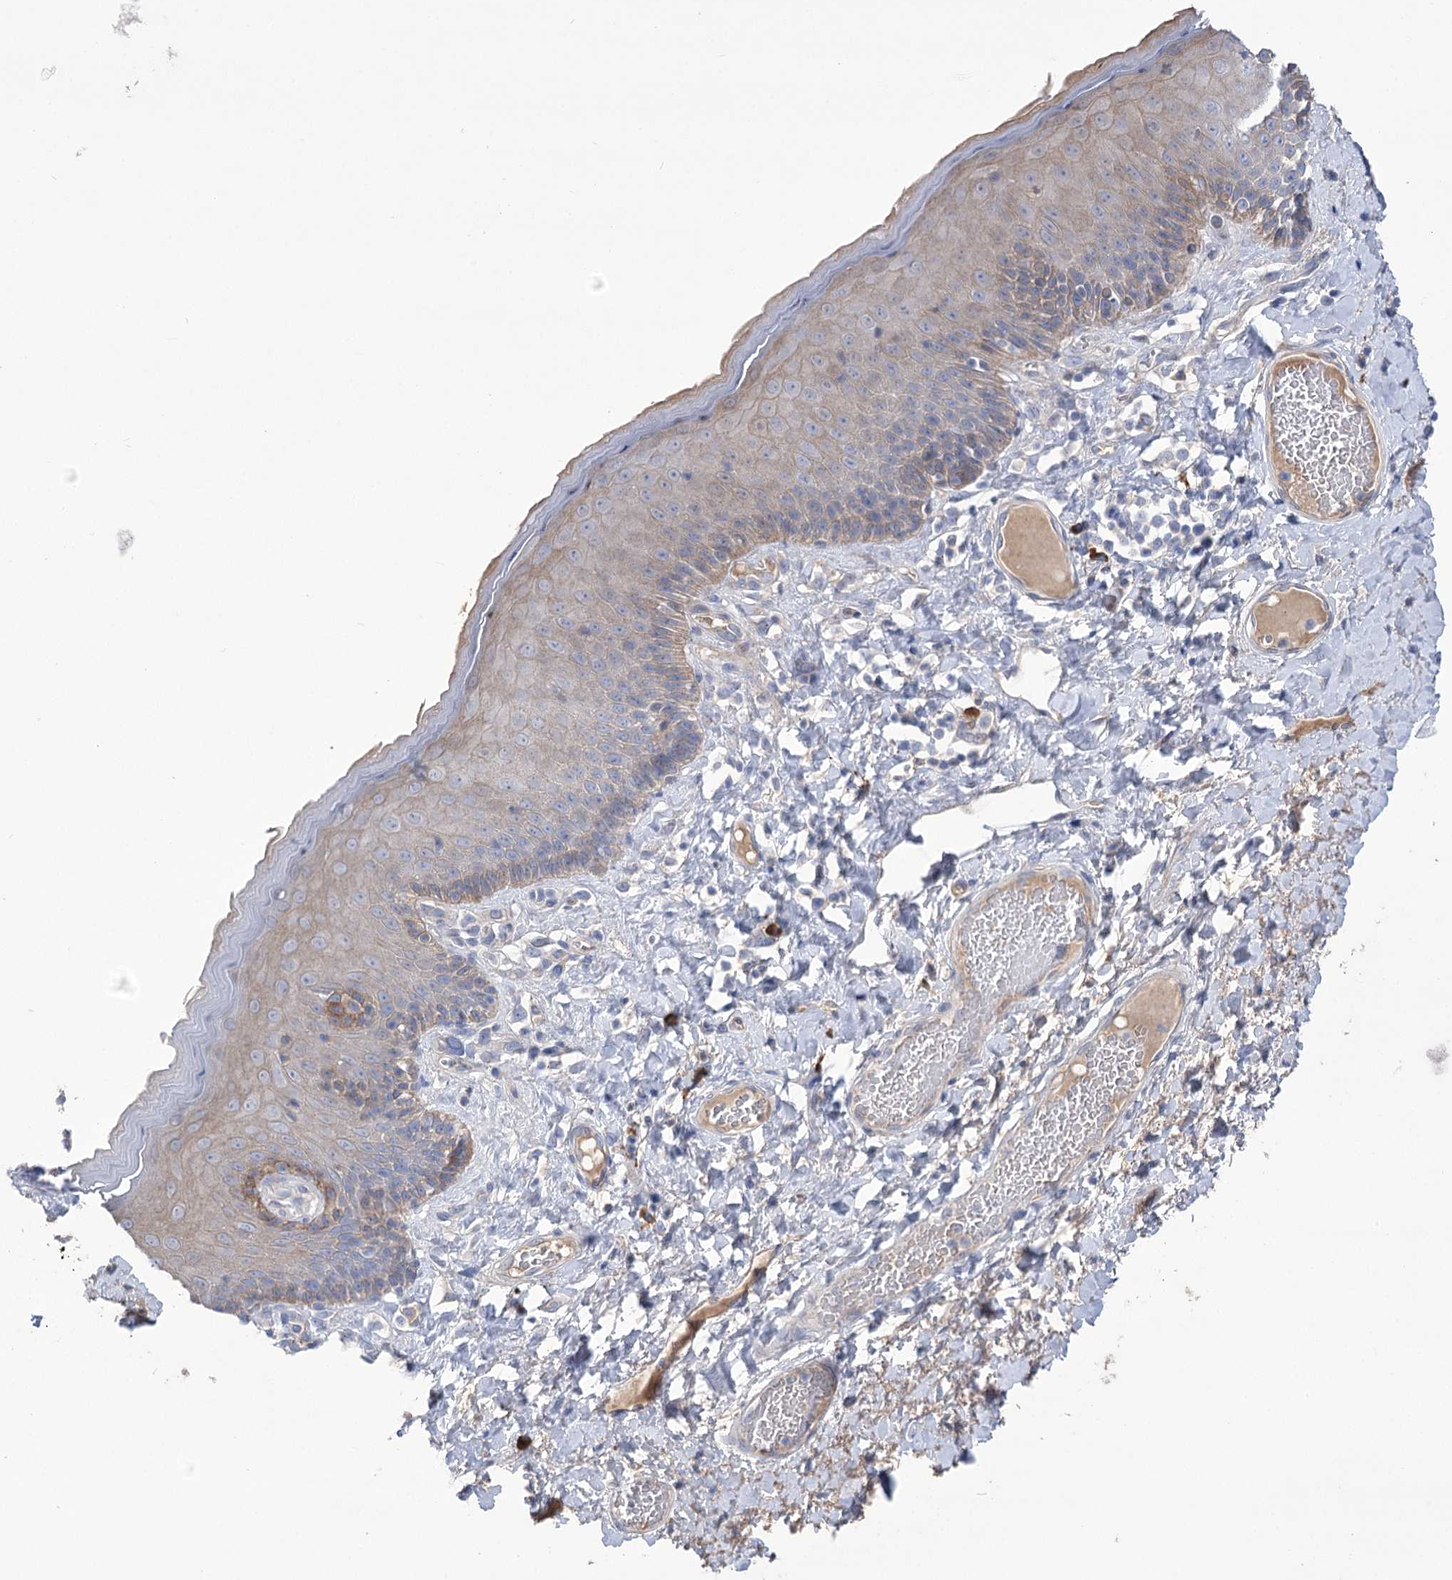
{"staining": {"intensity": "moderate", "quantity": "<25%", "location": "cytoplasmic/membranous"}, "tissue": "skin", "cell_type": "Epidermal cells", "image_type": "normal", "snomed": [{"axis": "morphology", "description": "Normal tissue, NOS"}, {"axis": "topography", "description": "Anal"}], "caption": "Skin stained with a brown dye displays moderate cytoplasmic/membranous positive expression in about <25% of epidermal cells.", "gene": "CEP164", "patient": {"sex": "male", "age": 69}}